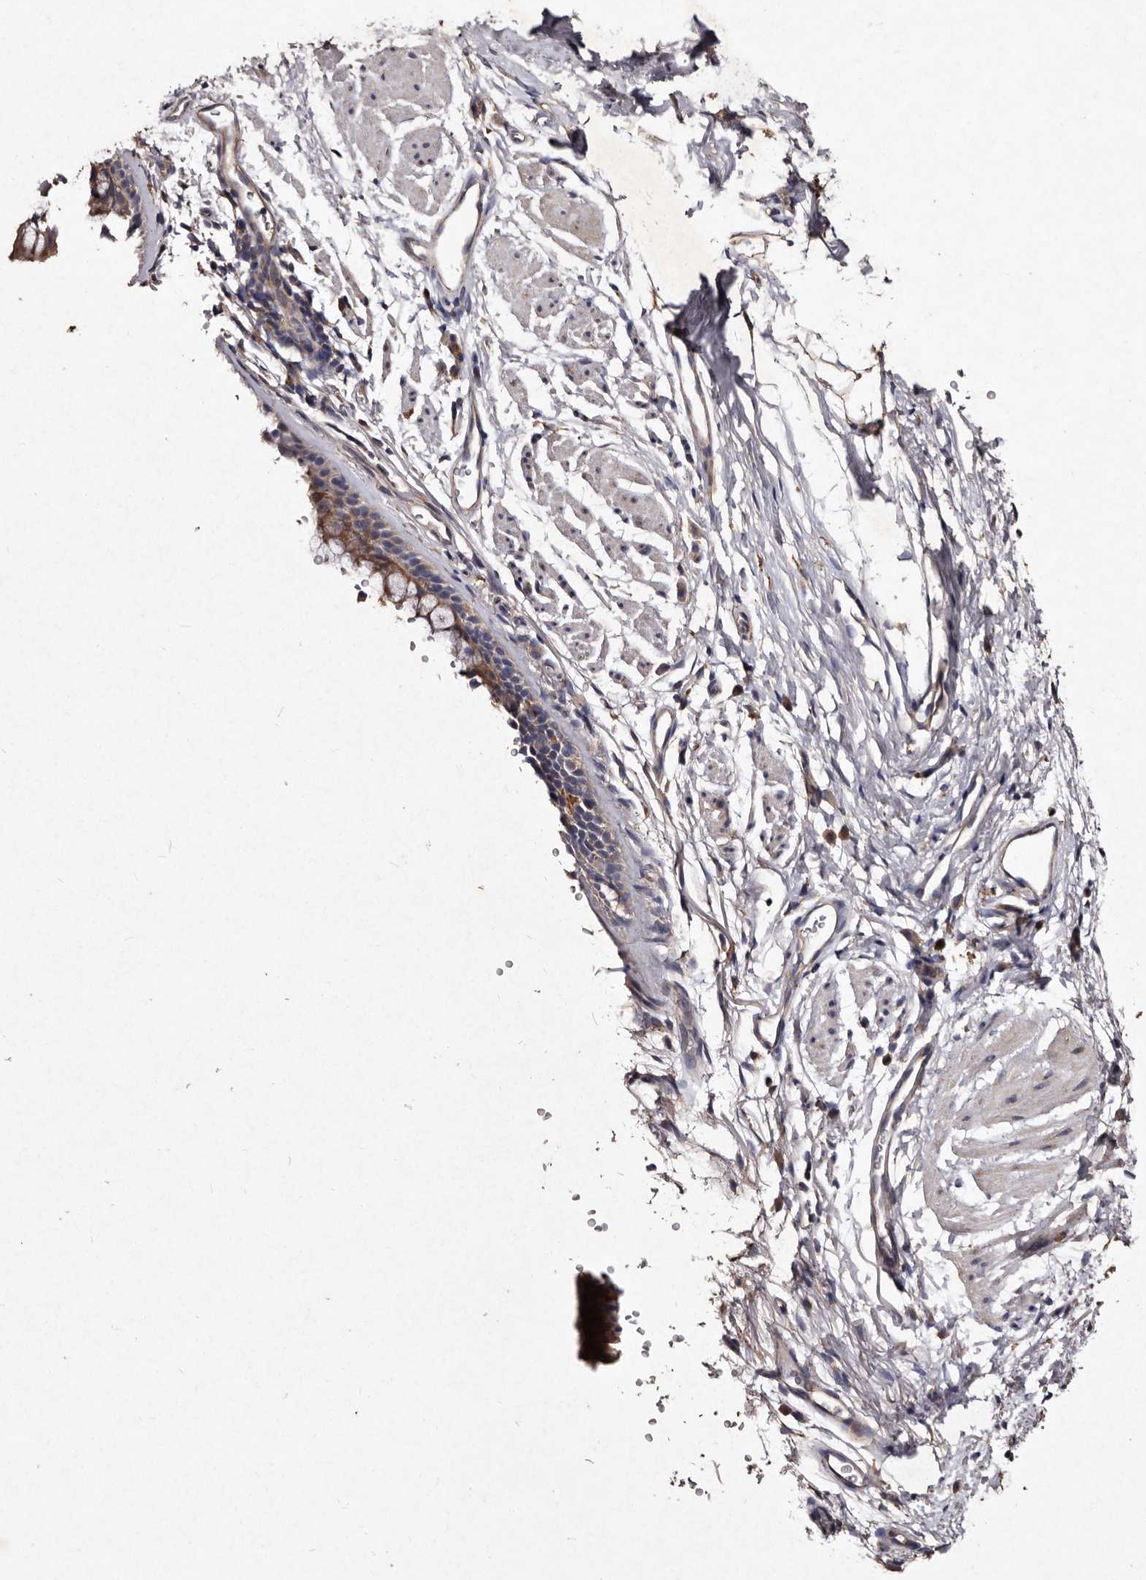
{"staining": {"intensity": "moderate", "quantity": "25%-75%", "location": "cytoplasmic/membranous"}, "tissue": "bronchus", "cell_type": "Respiratory epithelial cells", "image_type": "normal", "snomed": [{"axis": "morphology", "description": "Normal tissue, NOS"}, {"axis": "topography", "description": "Cartilage tissue"}, {"axis": "topography", "description": "Bronchus"}], "caption": "Protein staining of normal bronchus shows moderate cytoplasmic/membranous positivity in about 25%-75% of respiratory epithelial cells.", "gene": "TFB1M", "patient": {"sex": "female", "age": 53}}